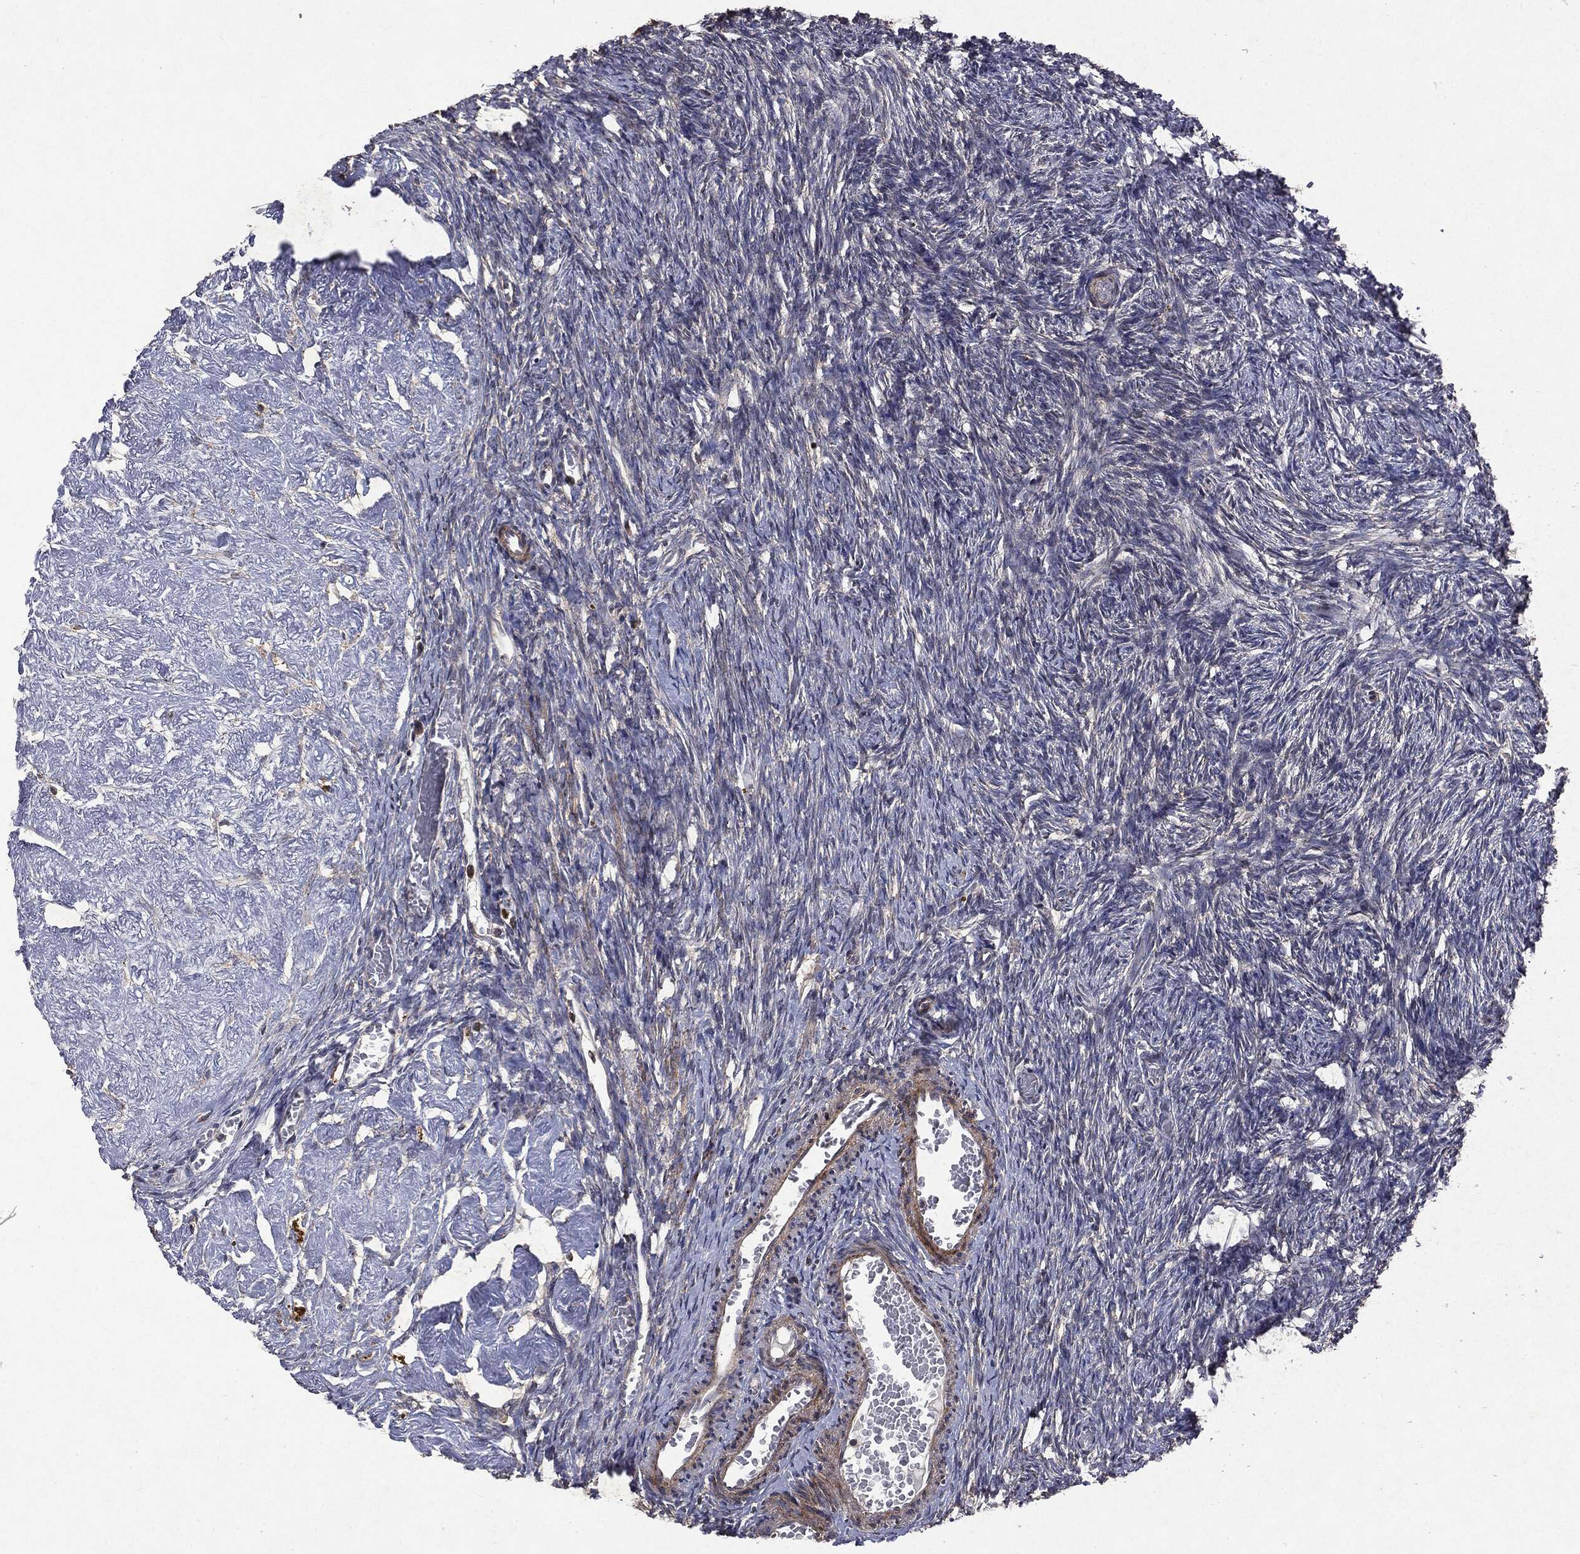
{"staining": {"intensity": "moderate", "quantity": "<25%", "location": "cytoplasmic/membranous"}, "tissue": "ovary", "cell_type": "Follicle cells", "image_type": "normal", "snomed": [{"axis": "morphology", "description": "Normal tissue, NOS"}, {"axis": "topography", "description": "Ovary"}], "caption": "Approximately <25% of follicle cells in unremarkable human ovary display moderate cytoplasmic/membranous protein expression as visualized by brown immunohistochemical staining.", "gene": "PTEN", "patient": {"sex": "female", "age": 39}}